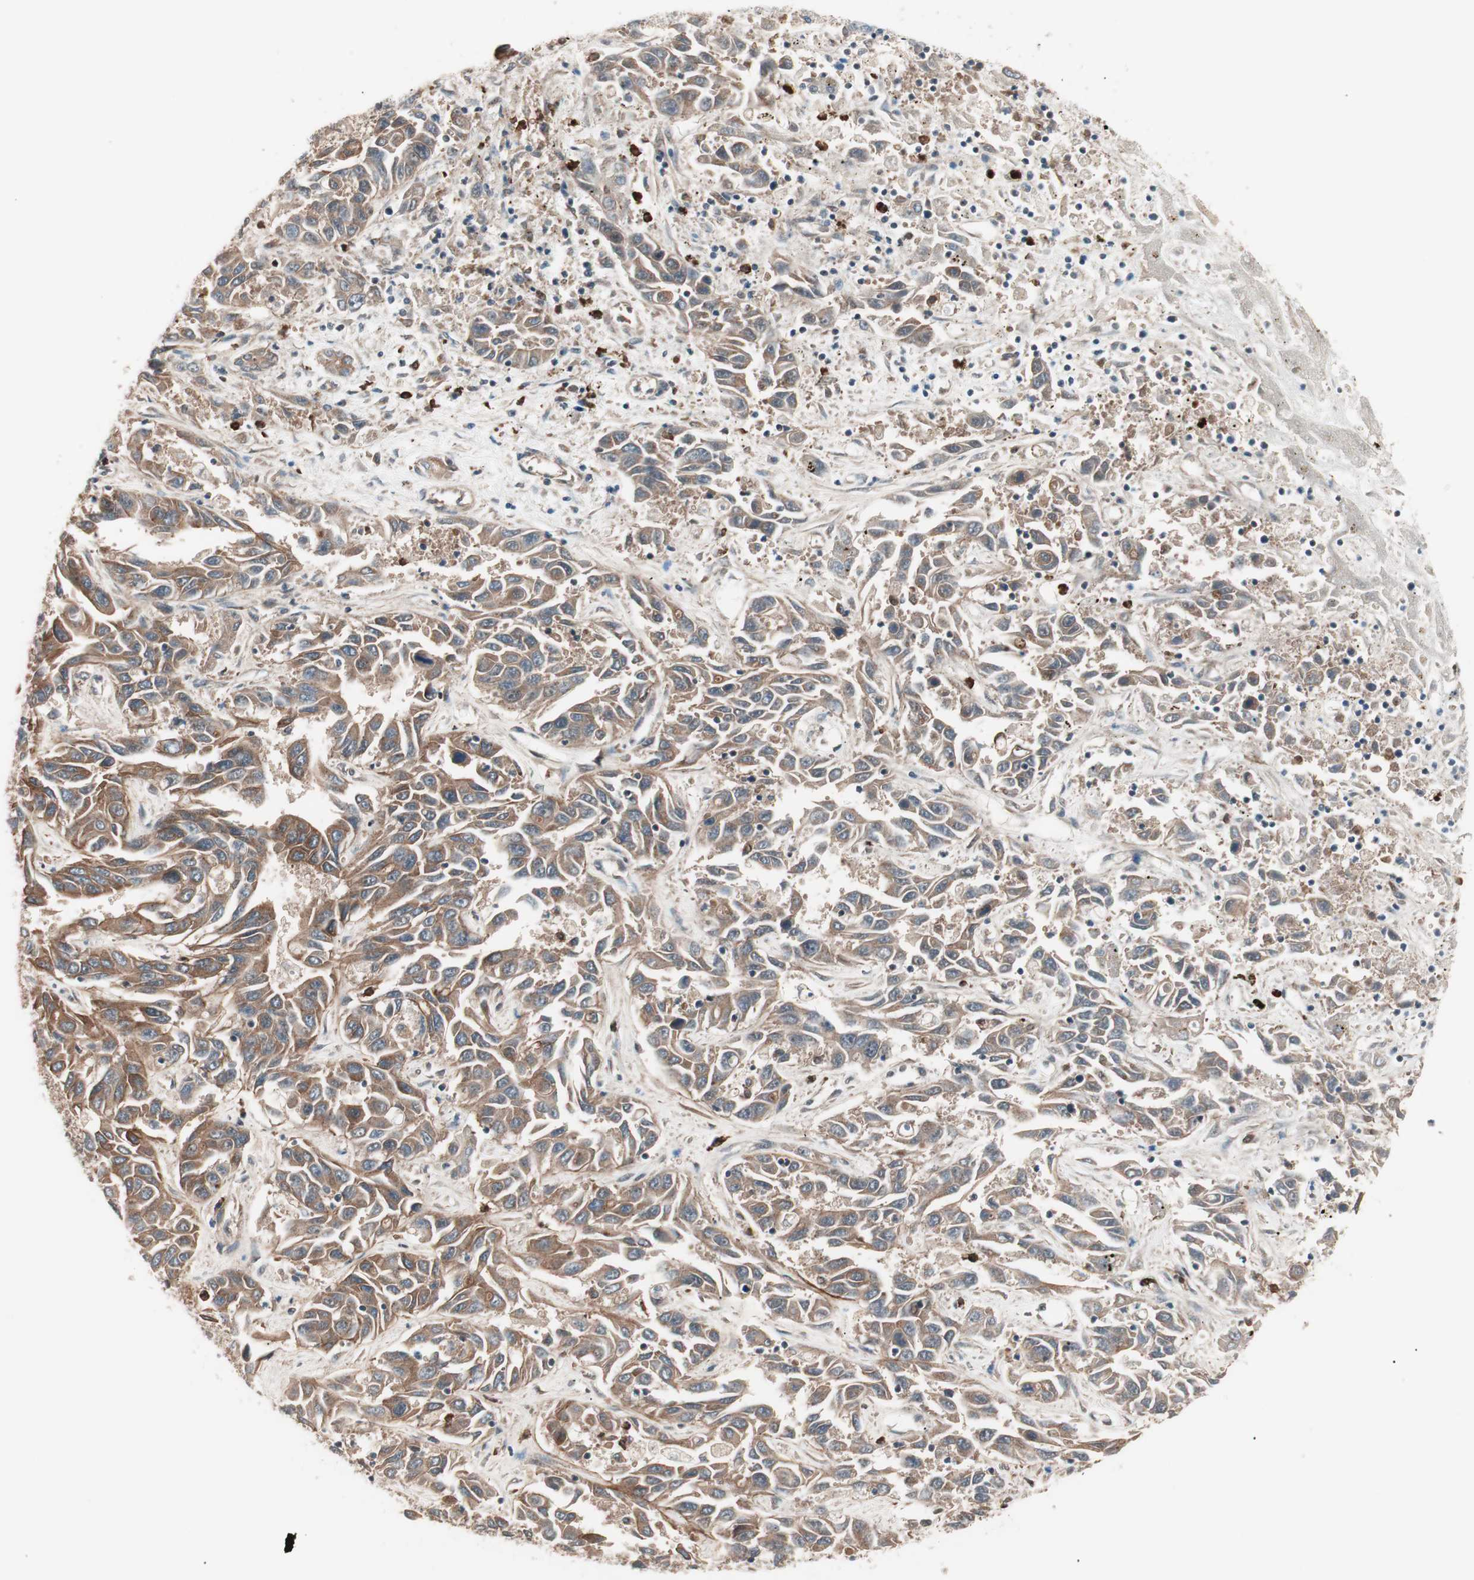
{"staining": {"intensity": "moderate", "quantity": ">75%", "location": "cytoplasmic/membranous"}, "tissue": "liver cancer", "cell_type": "Tumor cells", "image_type": "cancer", "snomed": [{"axis": "morphology", "description": "Cholangiocarcinoma"}, {"axis": "topography", "description": "Liver"}], "caption": "Protein expression analysis of human liver cancer reveals moderate cytoplasmic/membranous positivity in approximately >75% of tumor cells. The staining was performed using DAB (3,3'-diaminobenzidine) to visualize the protein expression in brown, while the nuclei were stained in blue with hematoxylin (Magnification: 20x).", "gene": "TSG101", "patient": {"sex": "female", "age": 52}}